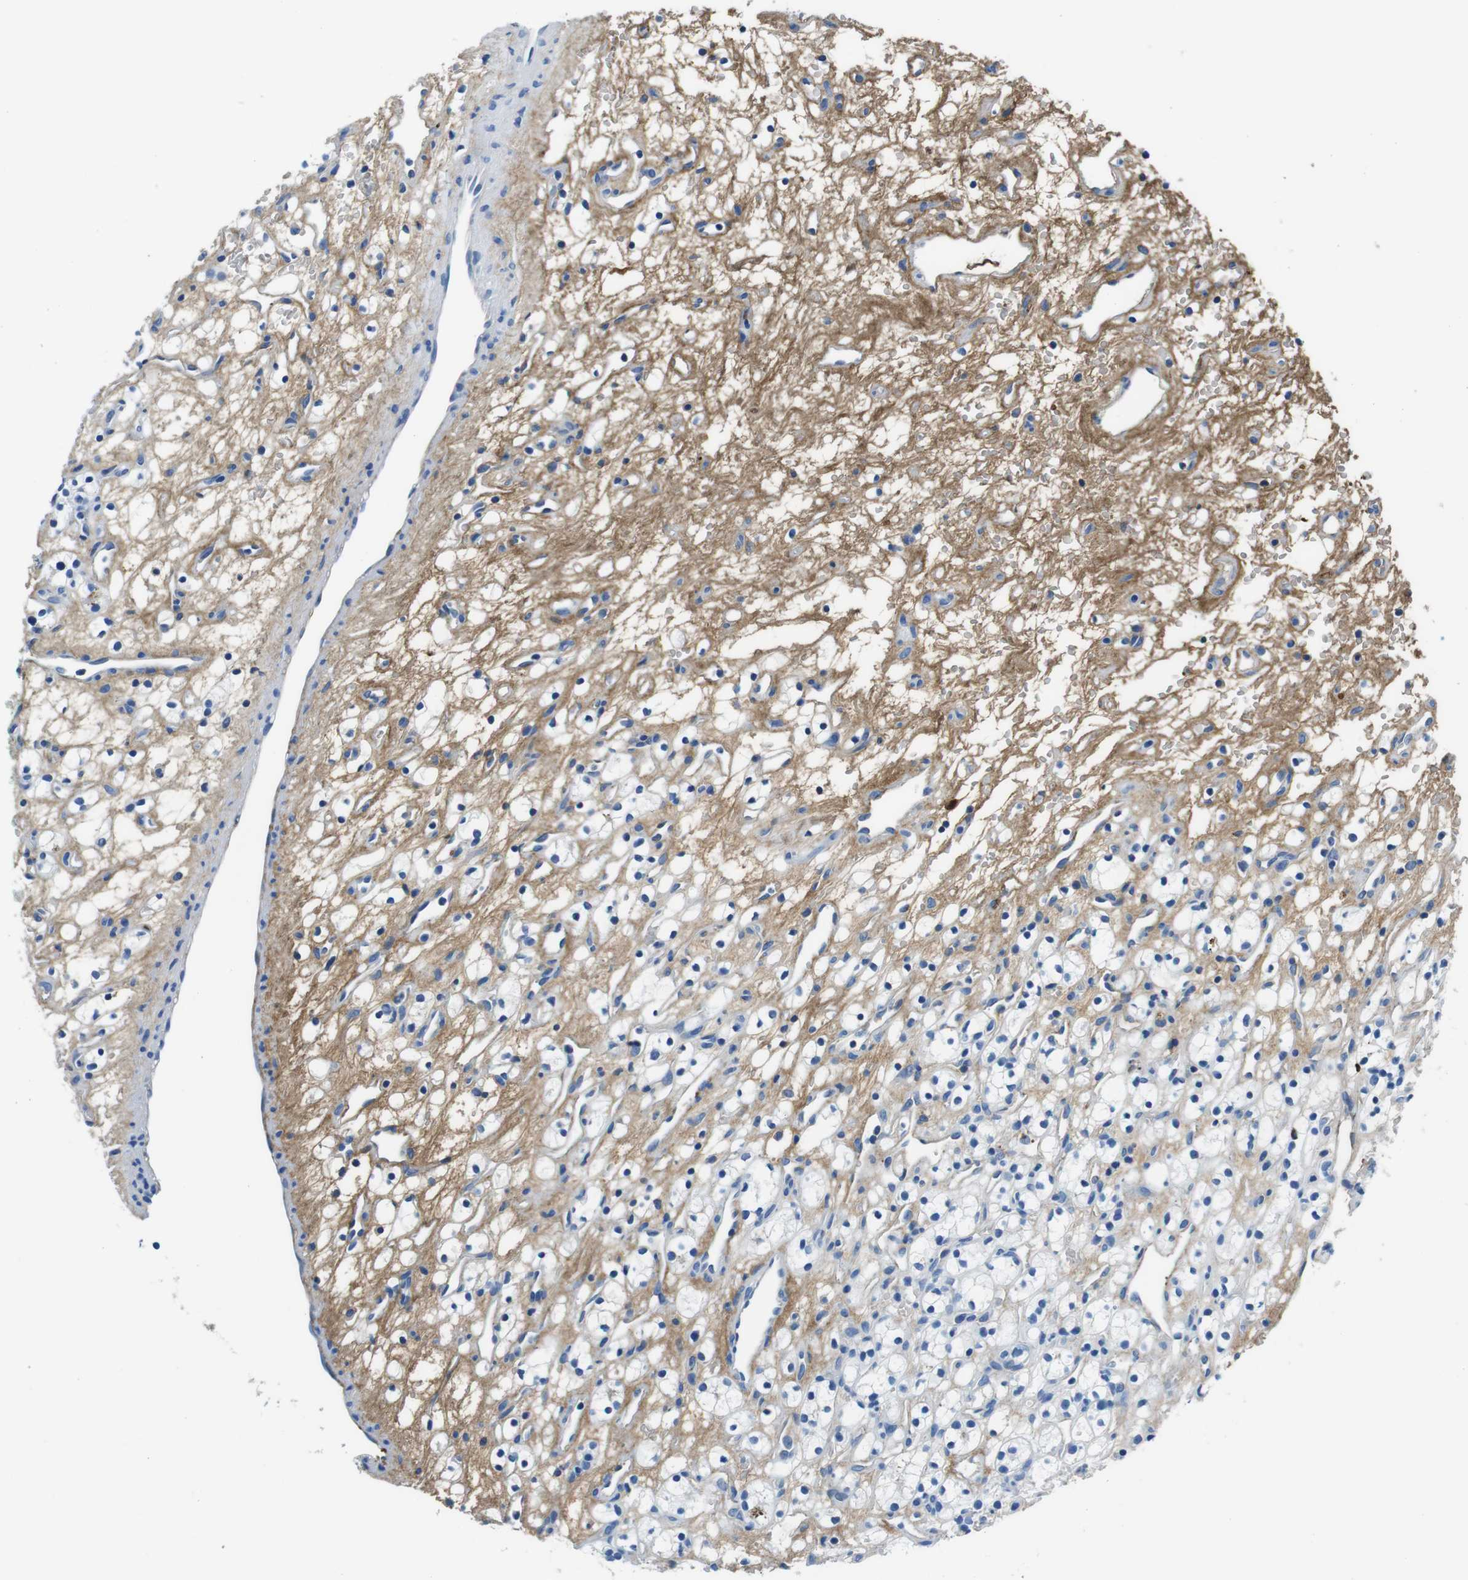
{"staining": {"intensity": "negative", "quantity": "none", "location": "none"}, "tissue": "renal cancer", "cell_type": "Tumor cells", "image_type": "cancer", "snomed": [{"axis": "morphology", "description": "Adenocarcinoma, NOS"}, {"axis": "topography", "description": "Kidney"}], "caption": "Tumor cells are negative for brown protein staining in renal cancer. Nuclei are stained in blue.", "gene": "IGKC", "patient": {"sex": "female", "age": 60}}